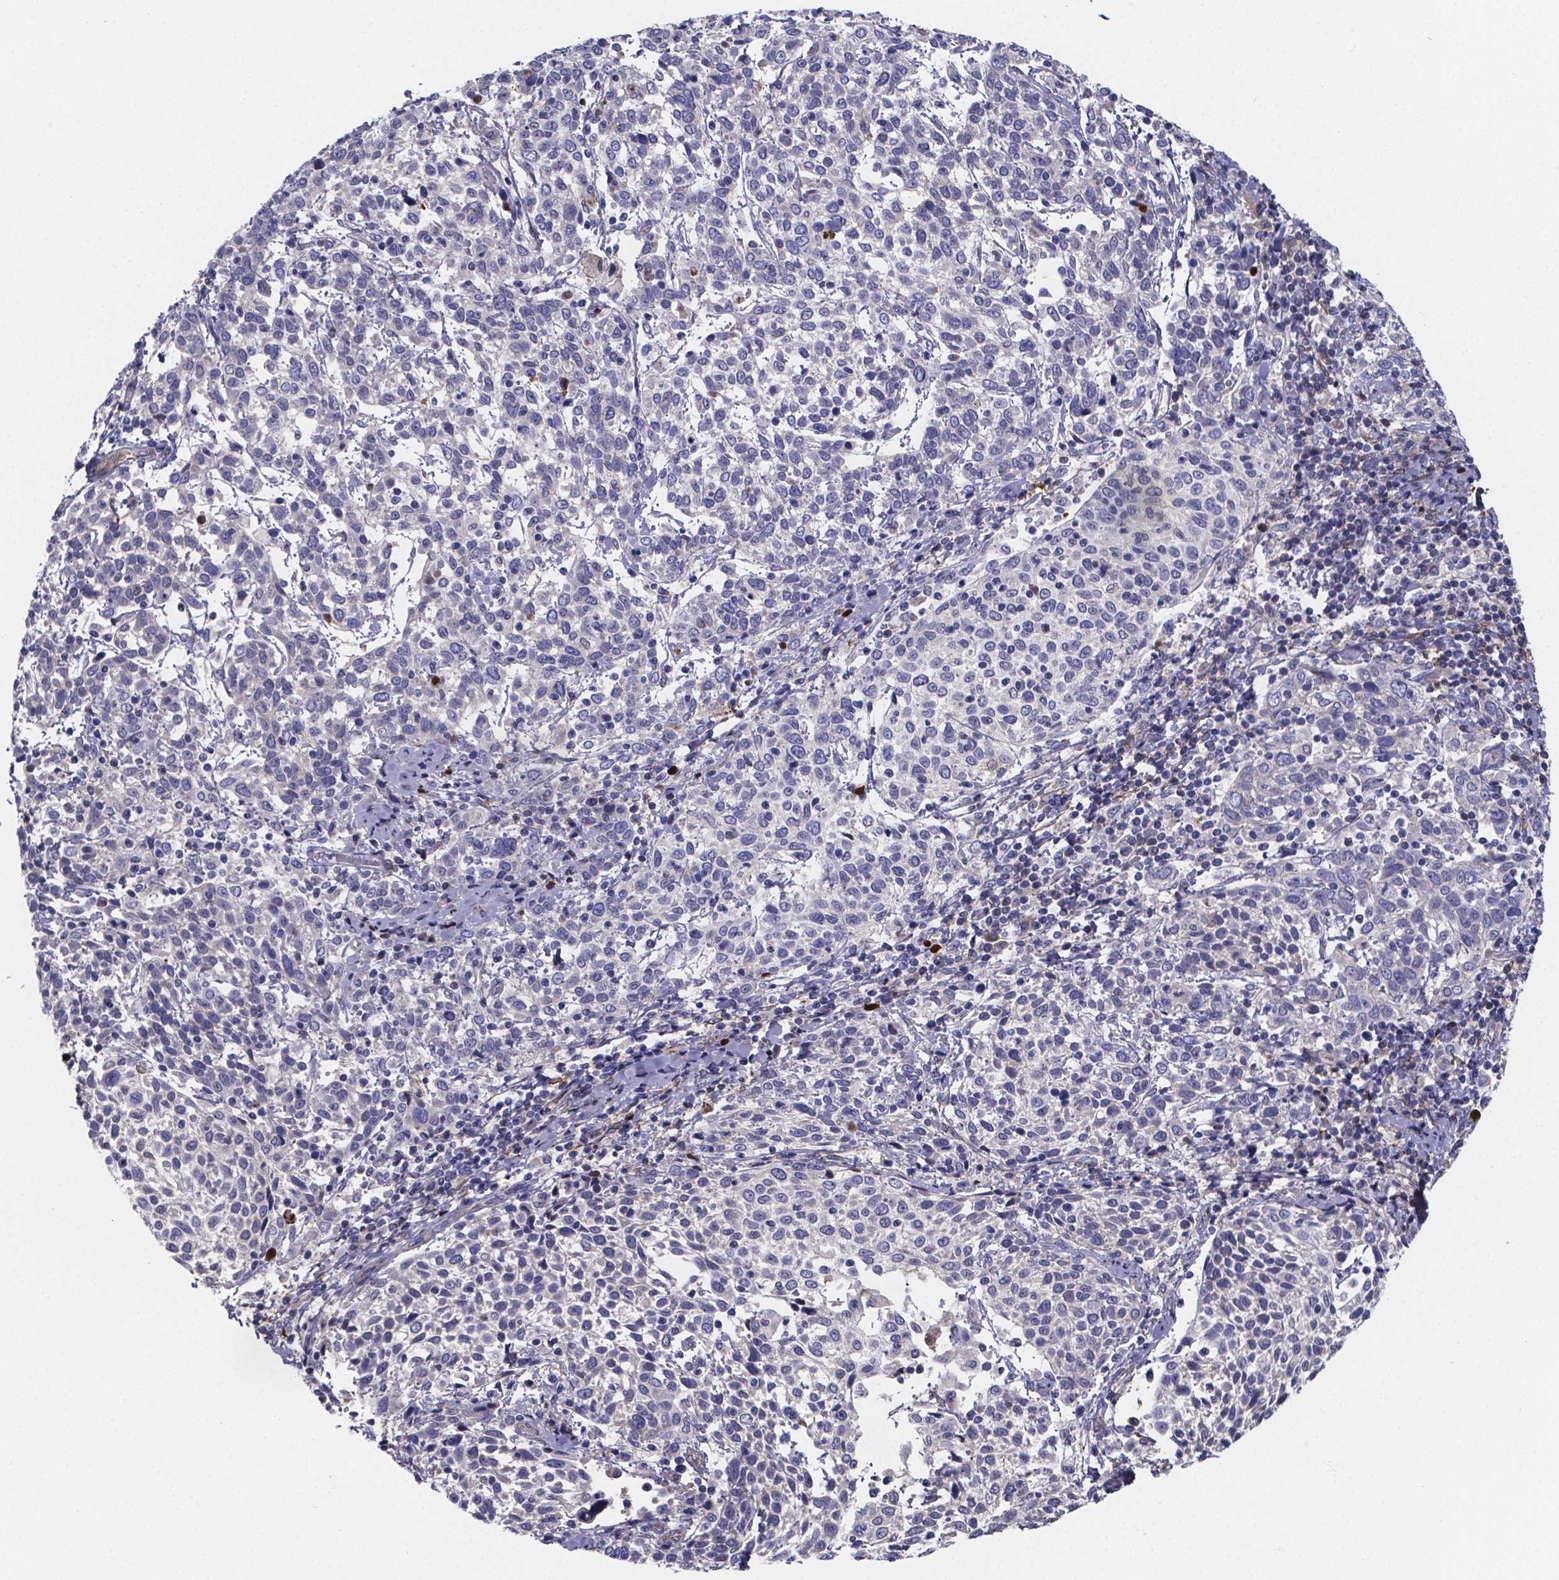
{"staining": {"intensity": "negative", "quantity": "none", "location": "none"}, "tissue": "cervical cancer", "cell_type": "Tumor cells", "image_type": "cancer", "snomed": [{"axis": "morphology", "description": "Squamous cell carcinoma, NOS"}, {"axis": "topography", "description": "Cervix"}], "caption": "Human cervical squamous cell carcinoma stained for a protein using immunohistochemistry (IHC) shows no positivity in tumor cells.", "gene": "SFRP4", "patient": {"sex": "female", "age": 61}}